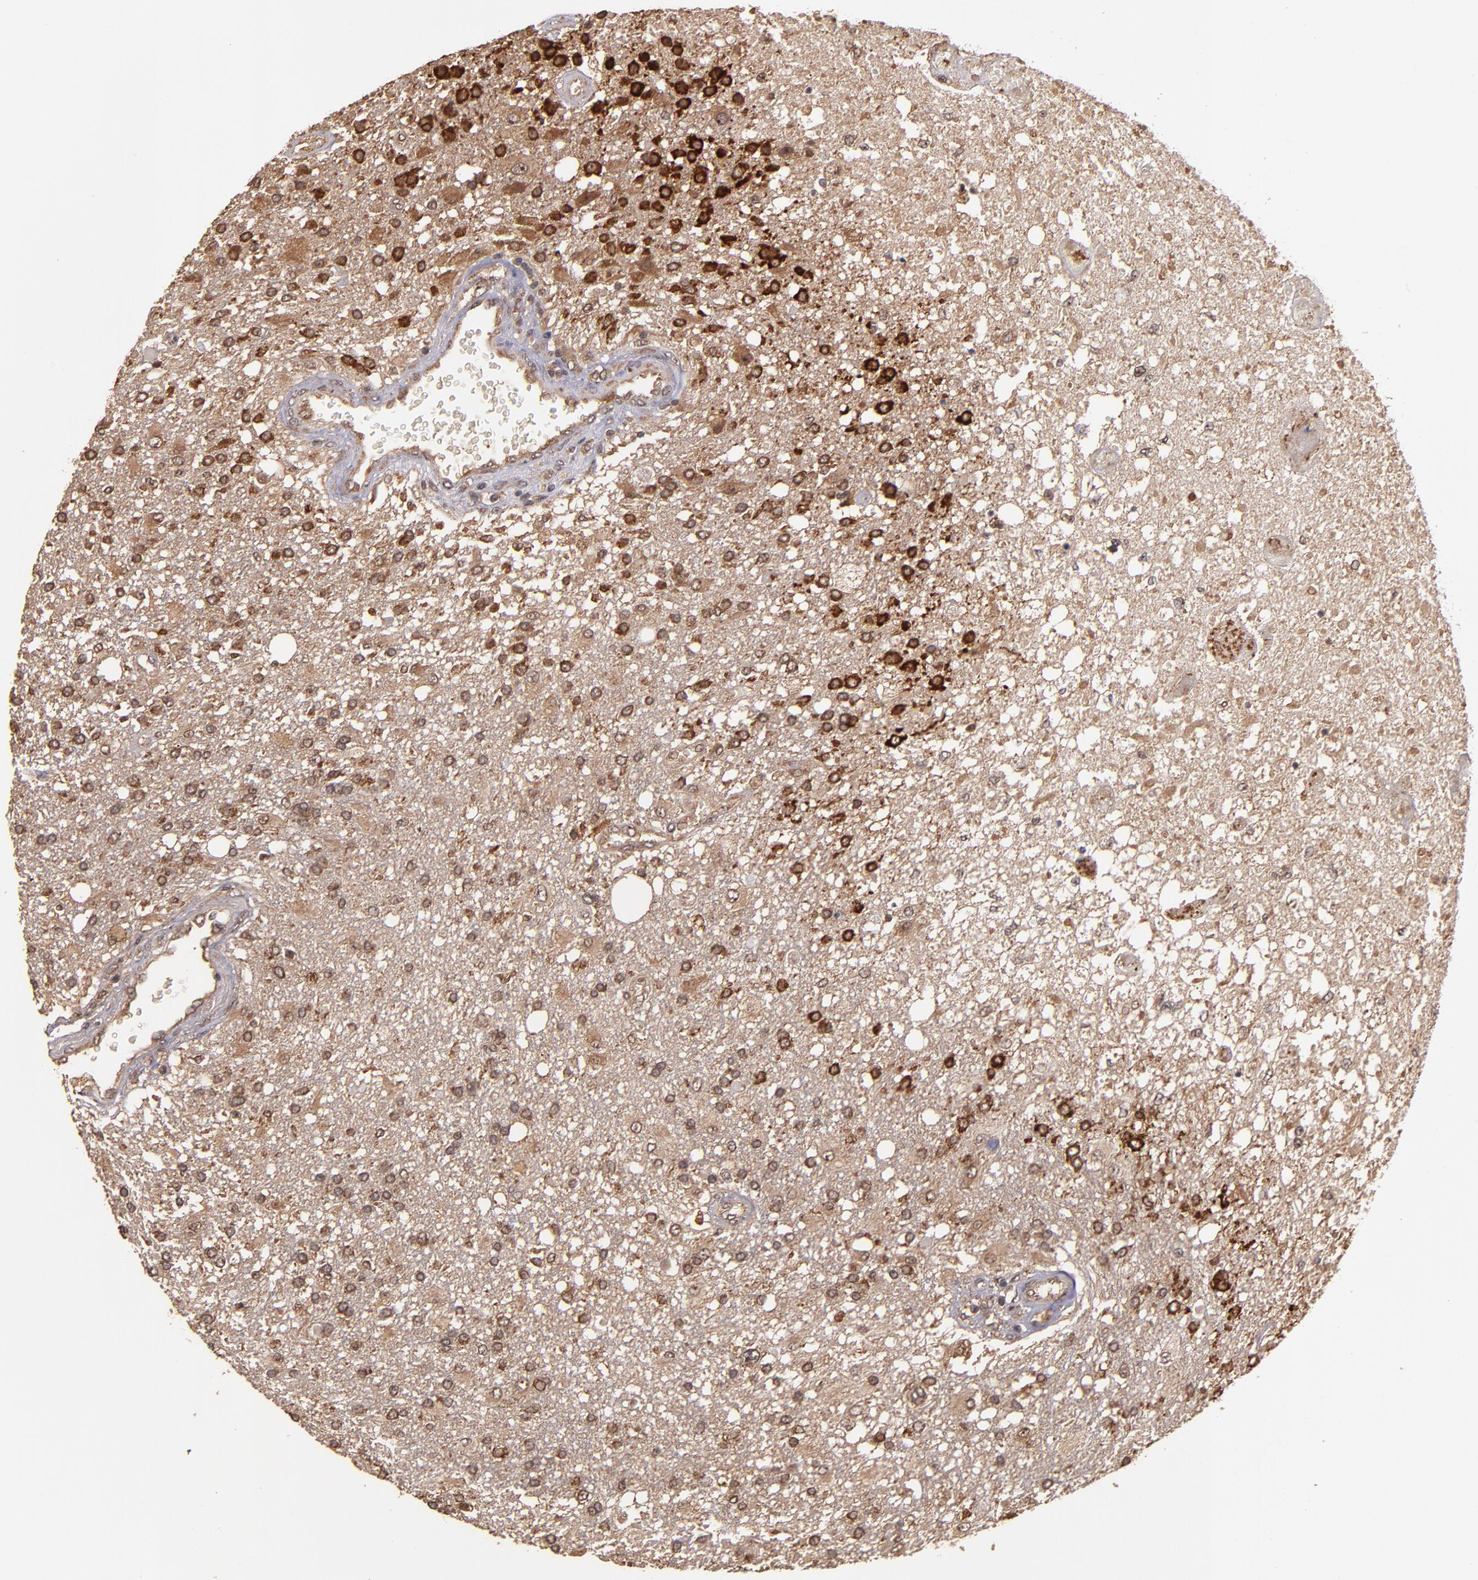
{"staining": {"intensity": "negative", "quantity": "none", "location": "none"}, "tissue": "glioma", "cell_type": "Tumor cells", "image_type": "cancer", "snomed": [{"axis": "morphology", "description": "Glioma, malignant, High grade"}, {"axis": "topography", "description": "Cerebral cortex"}], "caption": "An image of human high-grade glioma (malignant) is negative for staining in tumor cells.", "gene": "RIOK3", "patient": {"sex": "male", "age": 79}}